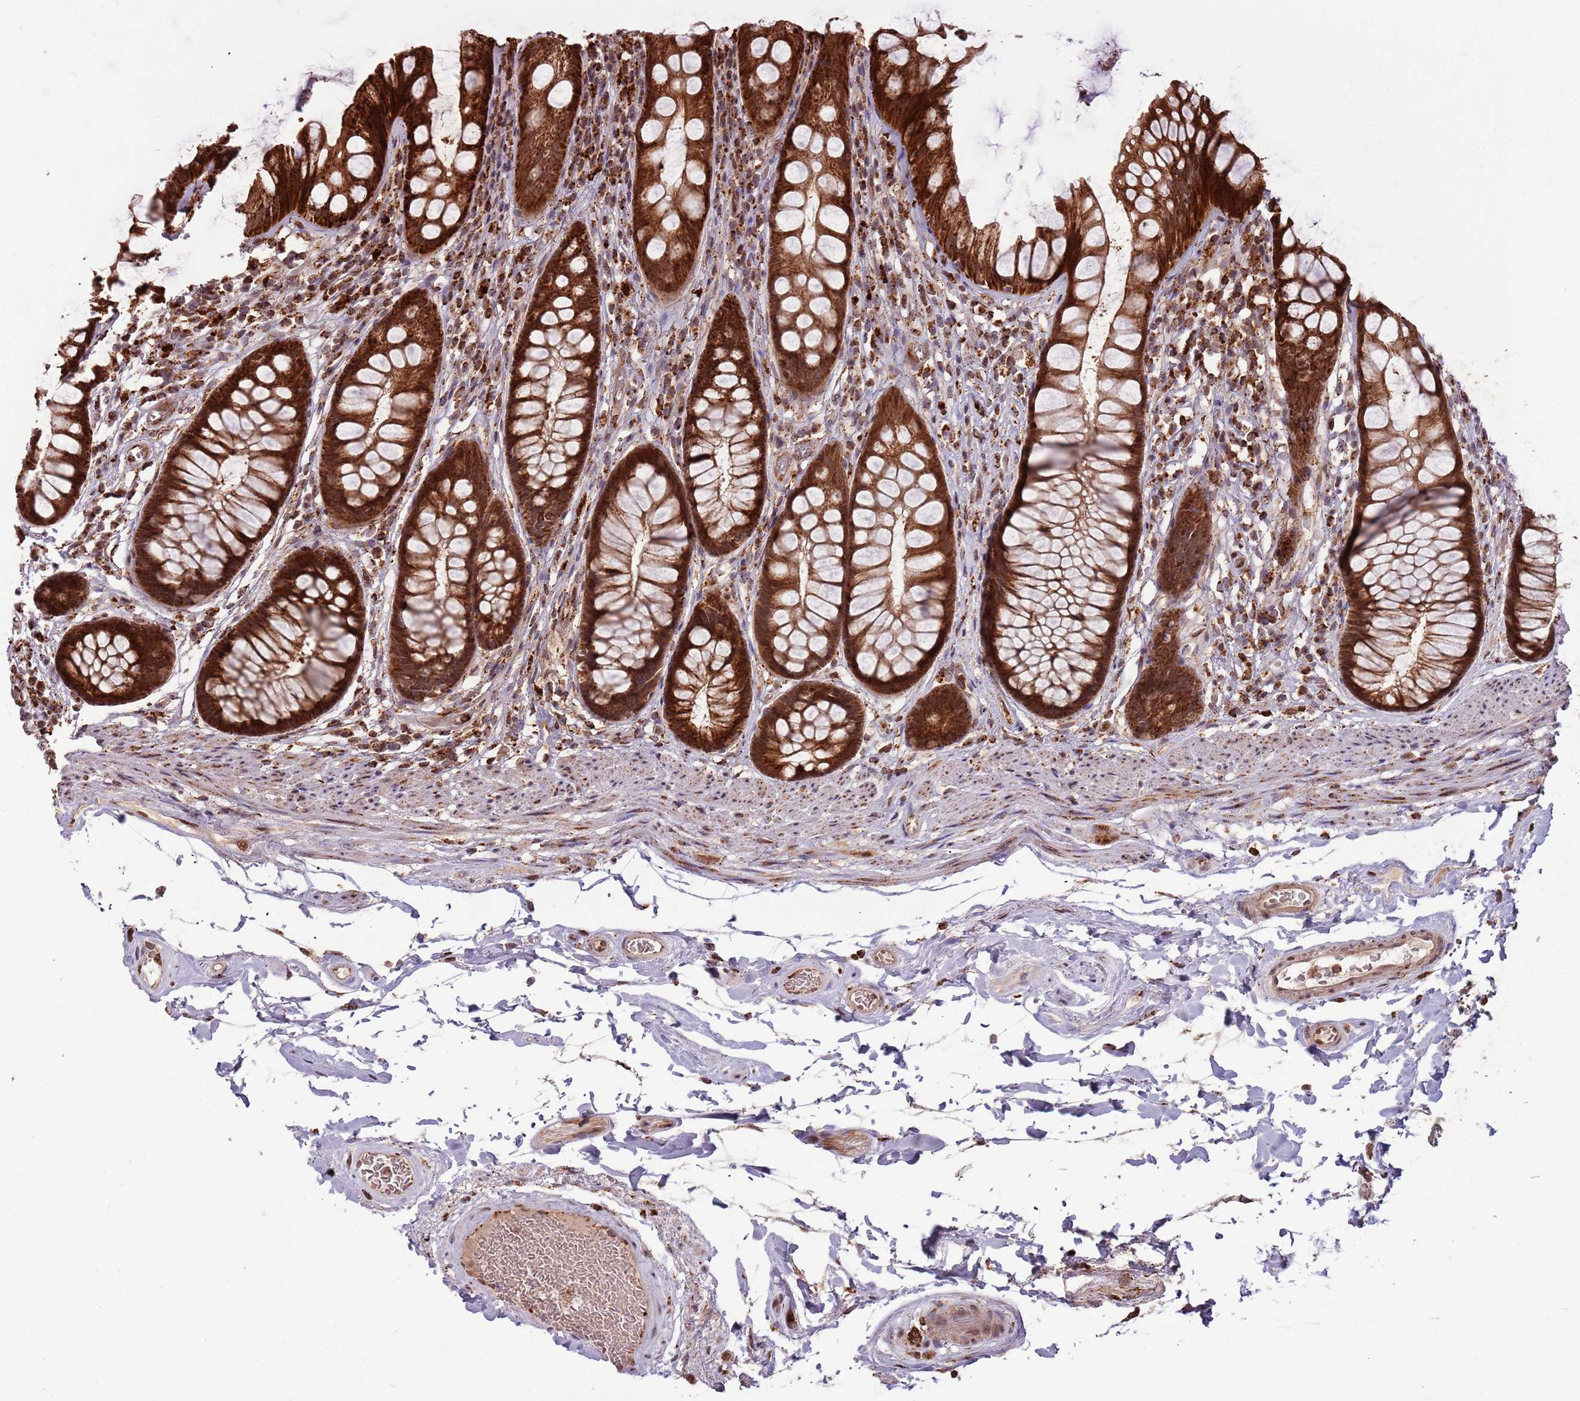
{"staining": {"intensity": "strong", "quantity": ">75%", "location": "cytoplasmic/membranous"}, "tissue": "rectum", "cell_type": "Glandular cells", "image_type": "normal", "snomed": [{"axis": "morphology", "description": "Normal tissue, NOS"}, {"axis": "topography", "description": "Rectum"}], "caption": "IHC of unremarkable human rectum demonstrates high levels of strong cytoplasmic/membranous staining in approximately >75% of glandular cells. The protein of interest is stained brown, and the nuclei are stained in blue (DAB IHC with brightfield microscopy, high magnification).", "gene": "ULK3", "patient": {"sex": "male", "age": 74}}